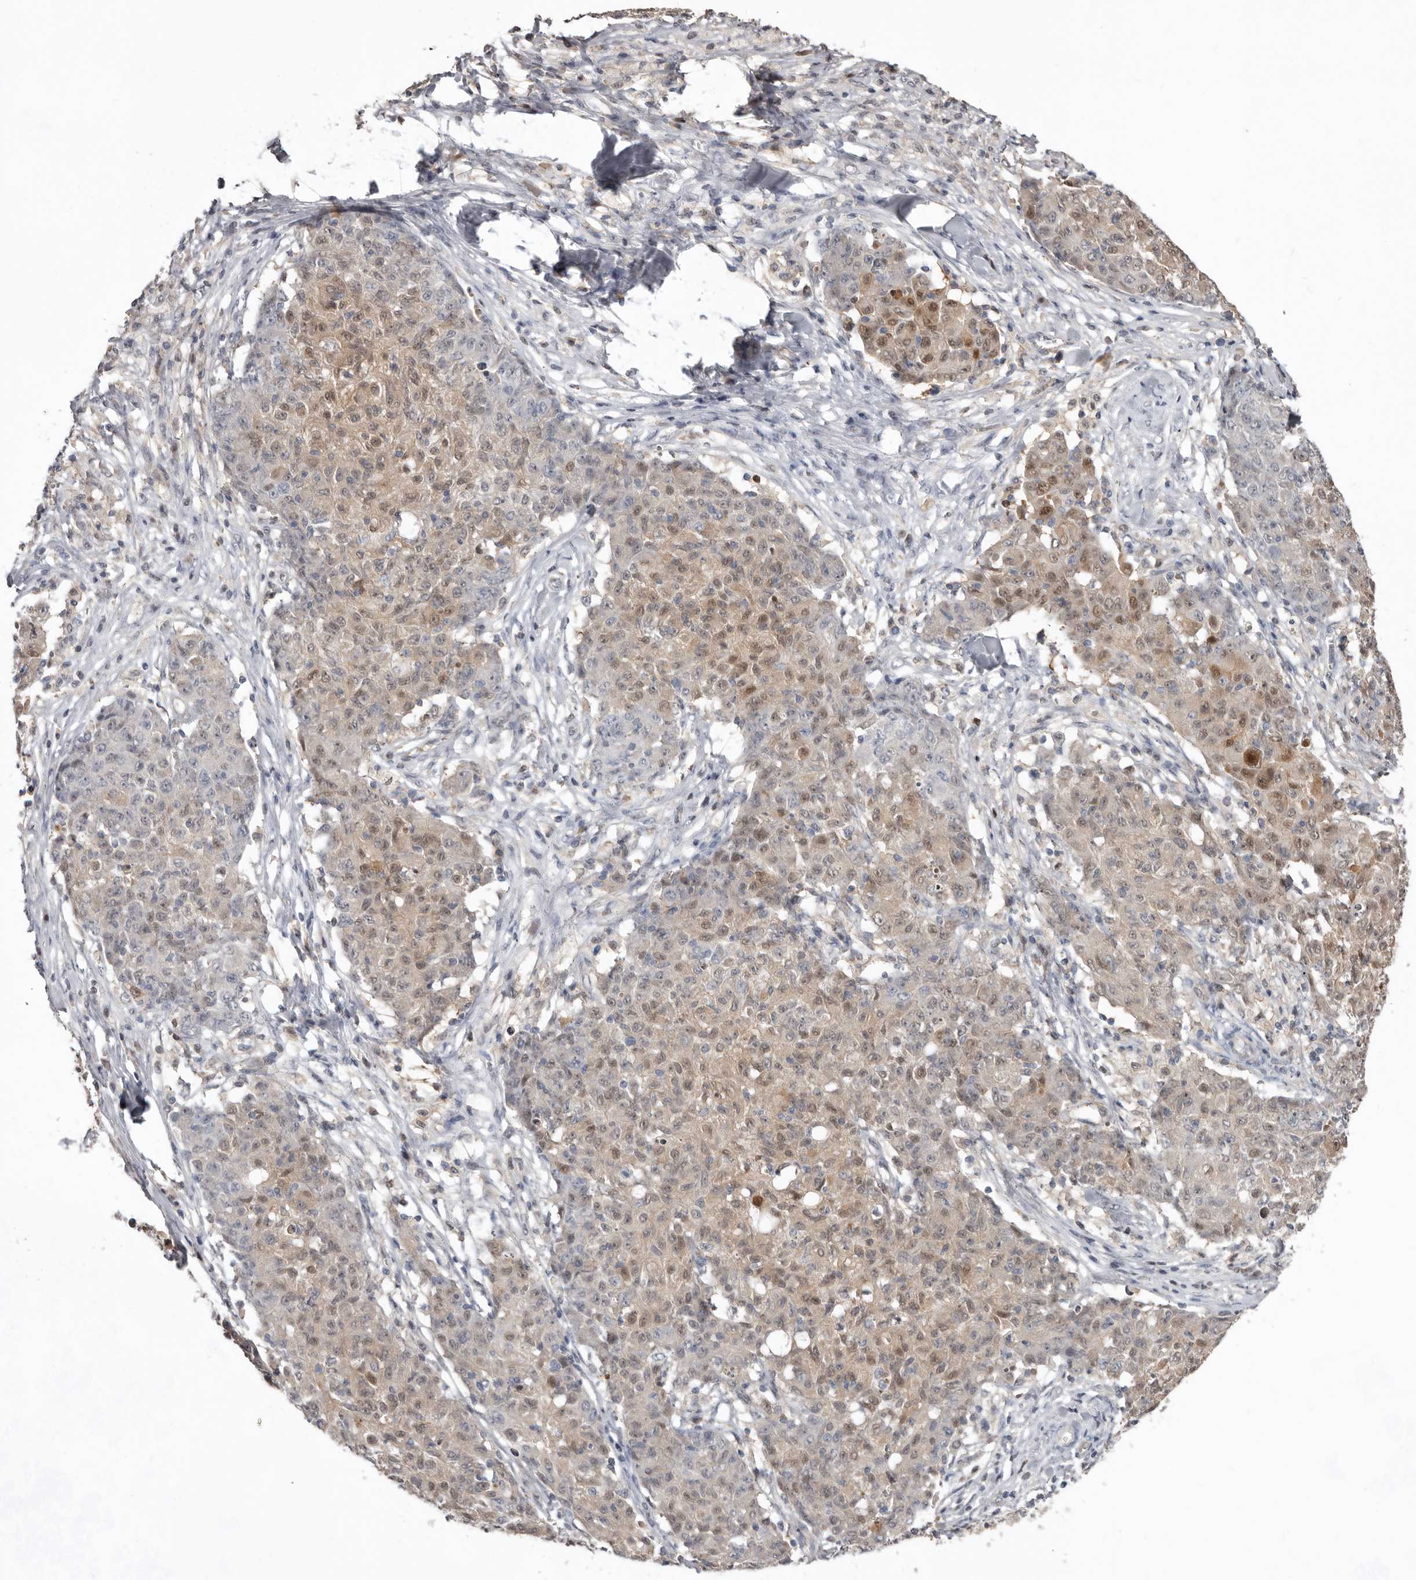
{"staining": {"intensity": "moderate", "quantity": "25%-75%", "location": "nuclear"}, "tissue": "ovarian cancer", "cell_type": "Tumor cells", "image_type": "cancer", "snomed": [{"axis": "morphology", "description": "Carcinoma, endometroid"}, {"axis": "topography", "description": "Ovary"}], "caption": "Endometroid carcinoma (ovarian) tissue shows moderate nuclear positivity in approximately 25%-75% of tumor cells, visualized by immunohistochemistry.", "gene": "RBKS", "patient": {"sex": "female", "age": 42}}